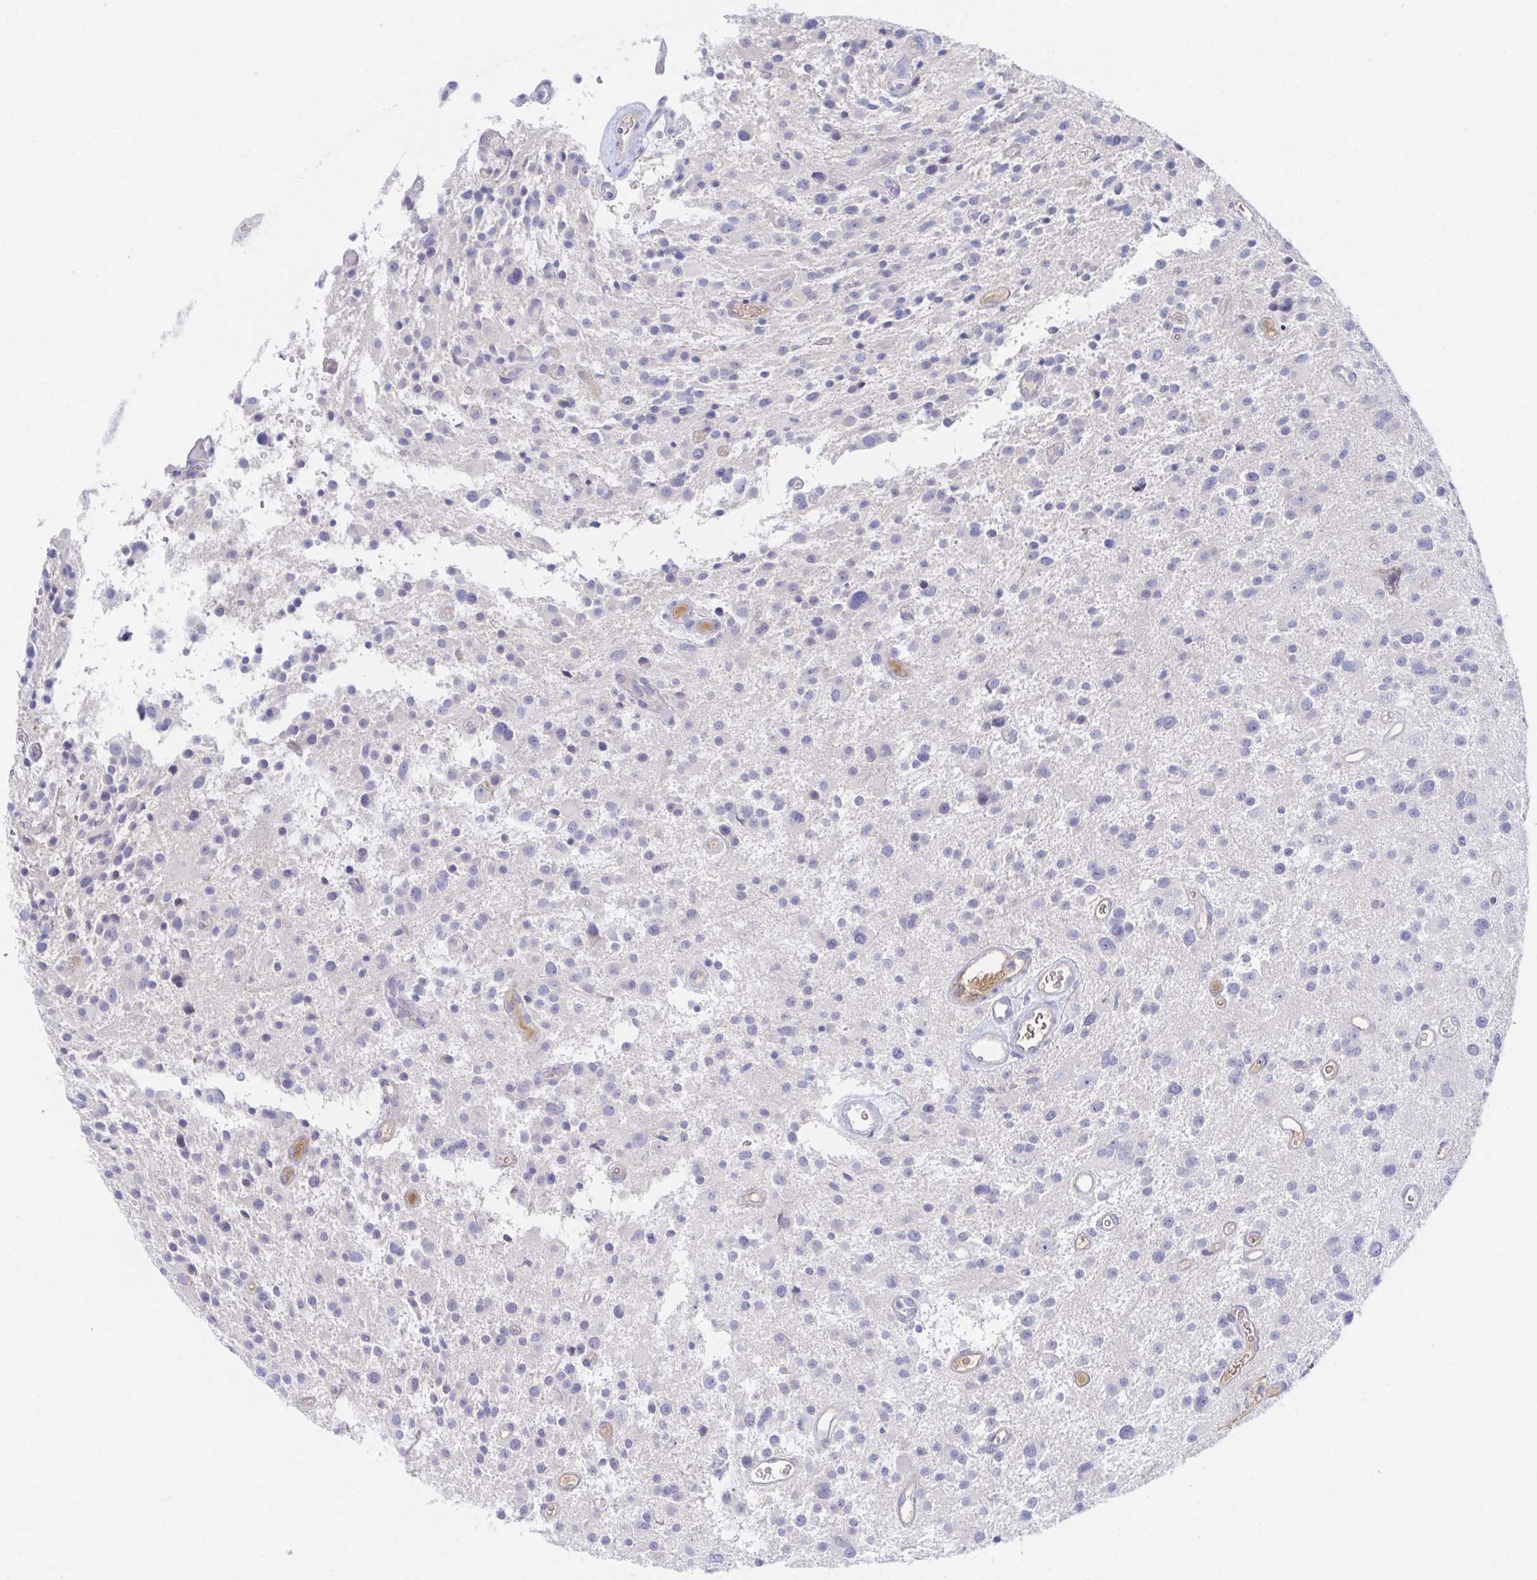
{"staining": {"intensity": "negative", "quantity": "none", "location": "none"}, "tissue": "glioma", "cell_type": "Tumor cells", "image_type": "cancer", "snomed": [{"axis": "morphology", "description": "Glioma, malignant, Low grade"}, {"axis": "topography", "description": "Brain"}], "caption": "Human glioma stained for a protein using IHC demonstrates no expression in tumor cells.", "gene": "TNFAIP6", "patient": {"sex": "male", "age": 43}}